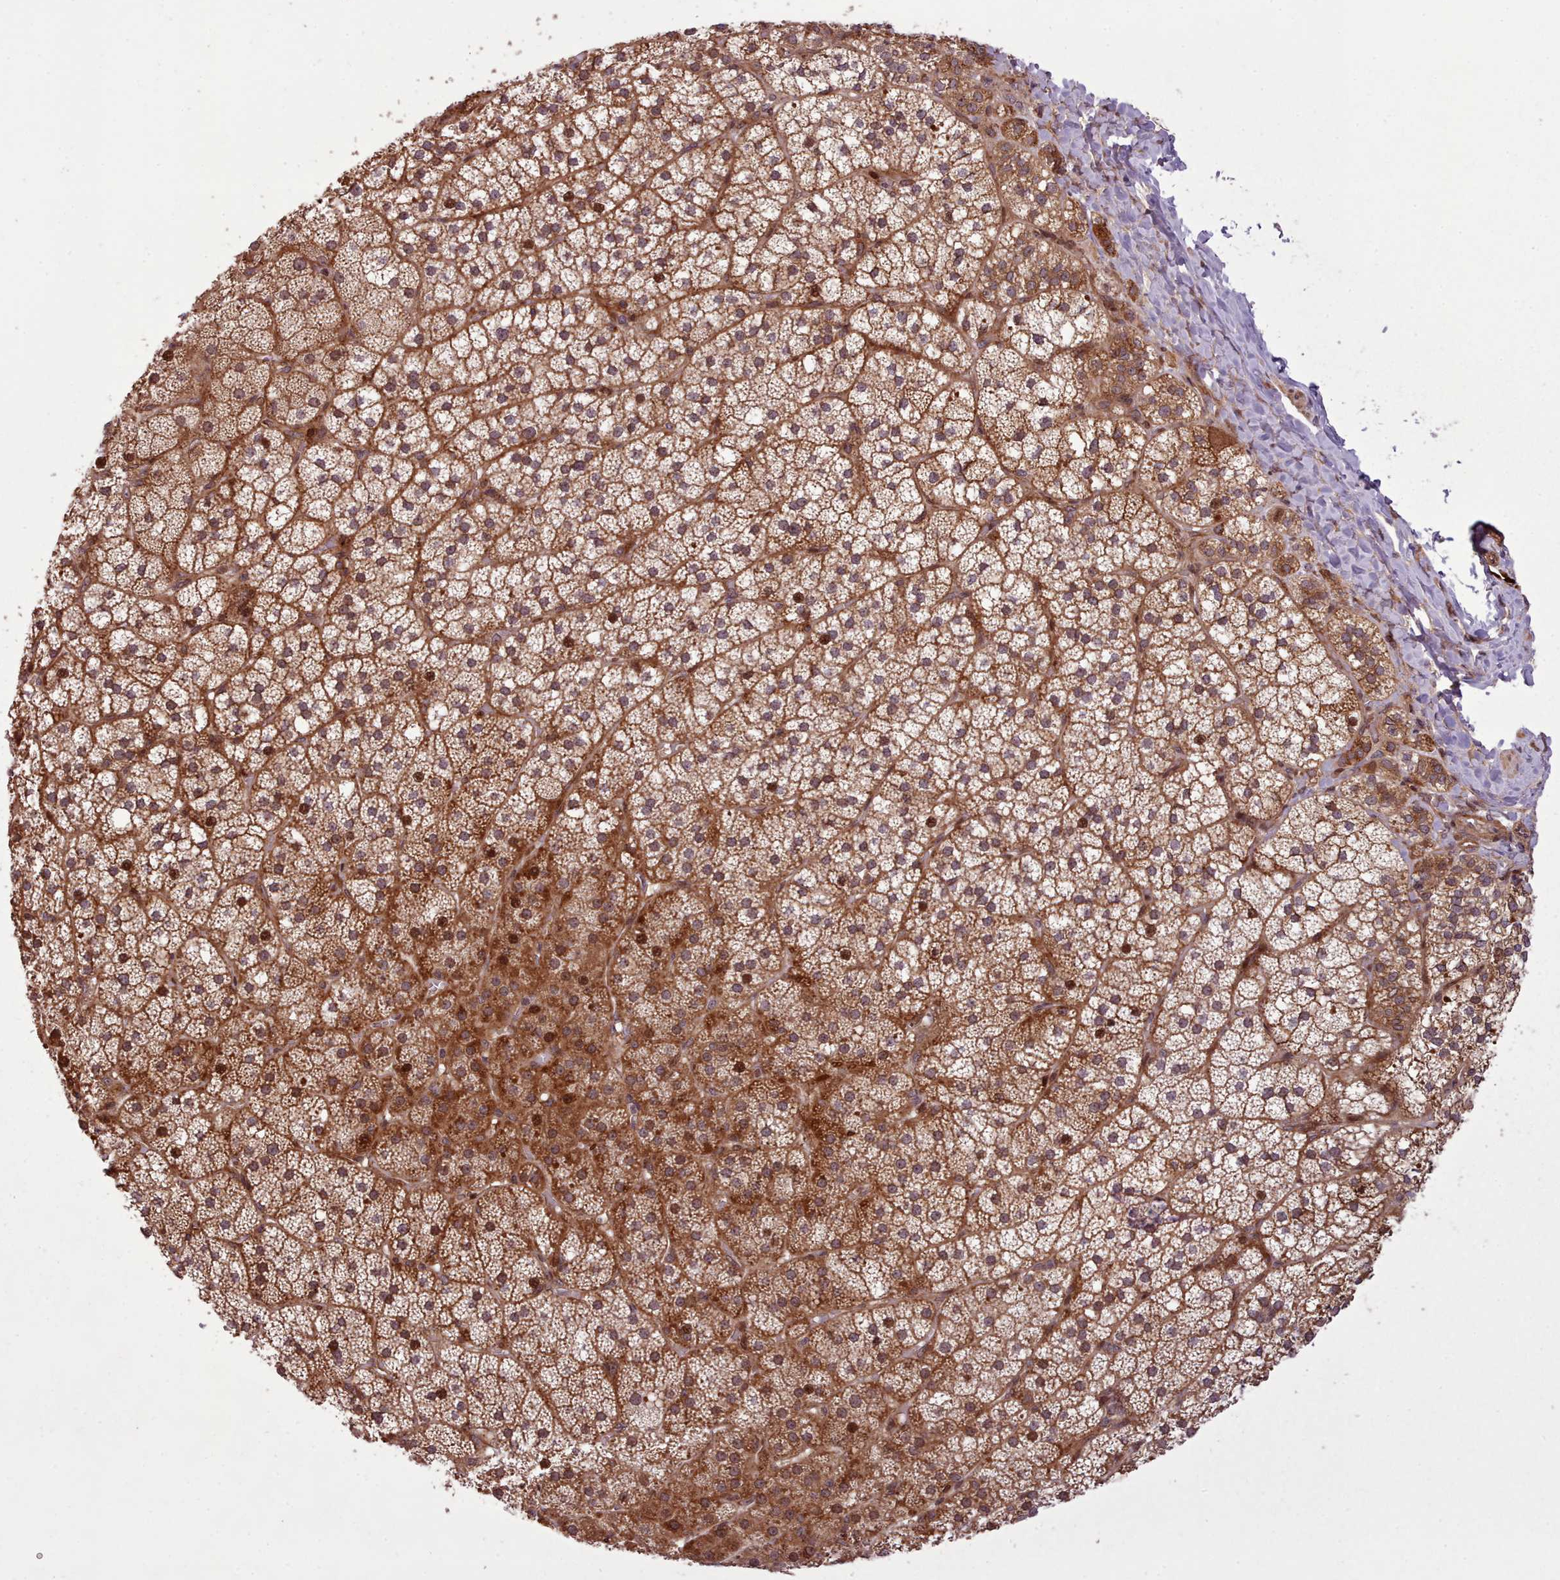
{"staining": {"intensity": "strong", "quantity": ">75%", "location": "cytoplasmic/membranous,nuclear"}, "tissue": "adrenal gland", "cell_type": "Glandular cells", "image_type": "normal", "snomed": [{"axis": "morphology", "description": "Normal tissue, NOS"}, {"axis": "topography", "description": "Adrenal gland"}], "caption": "High-magnification brightfield microscopy of unremarkable adrenal gland stained with DAB (3,3'-diaminobenzidine) (brown) and counterstained with hematoxylin (blue). glandular cells exhibit strong cytoplasmic/membranous,nuclear positivity is seen in approximately>75% of cells. Nuclei are stained in blue.", "gene": "NLRP7", "patient": {"sex": "male", "age": 53}}